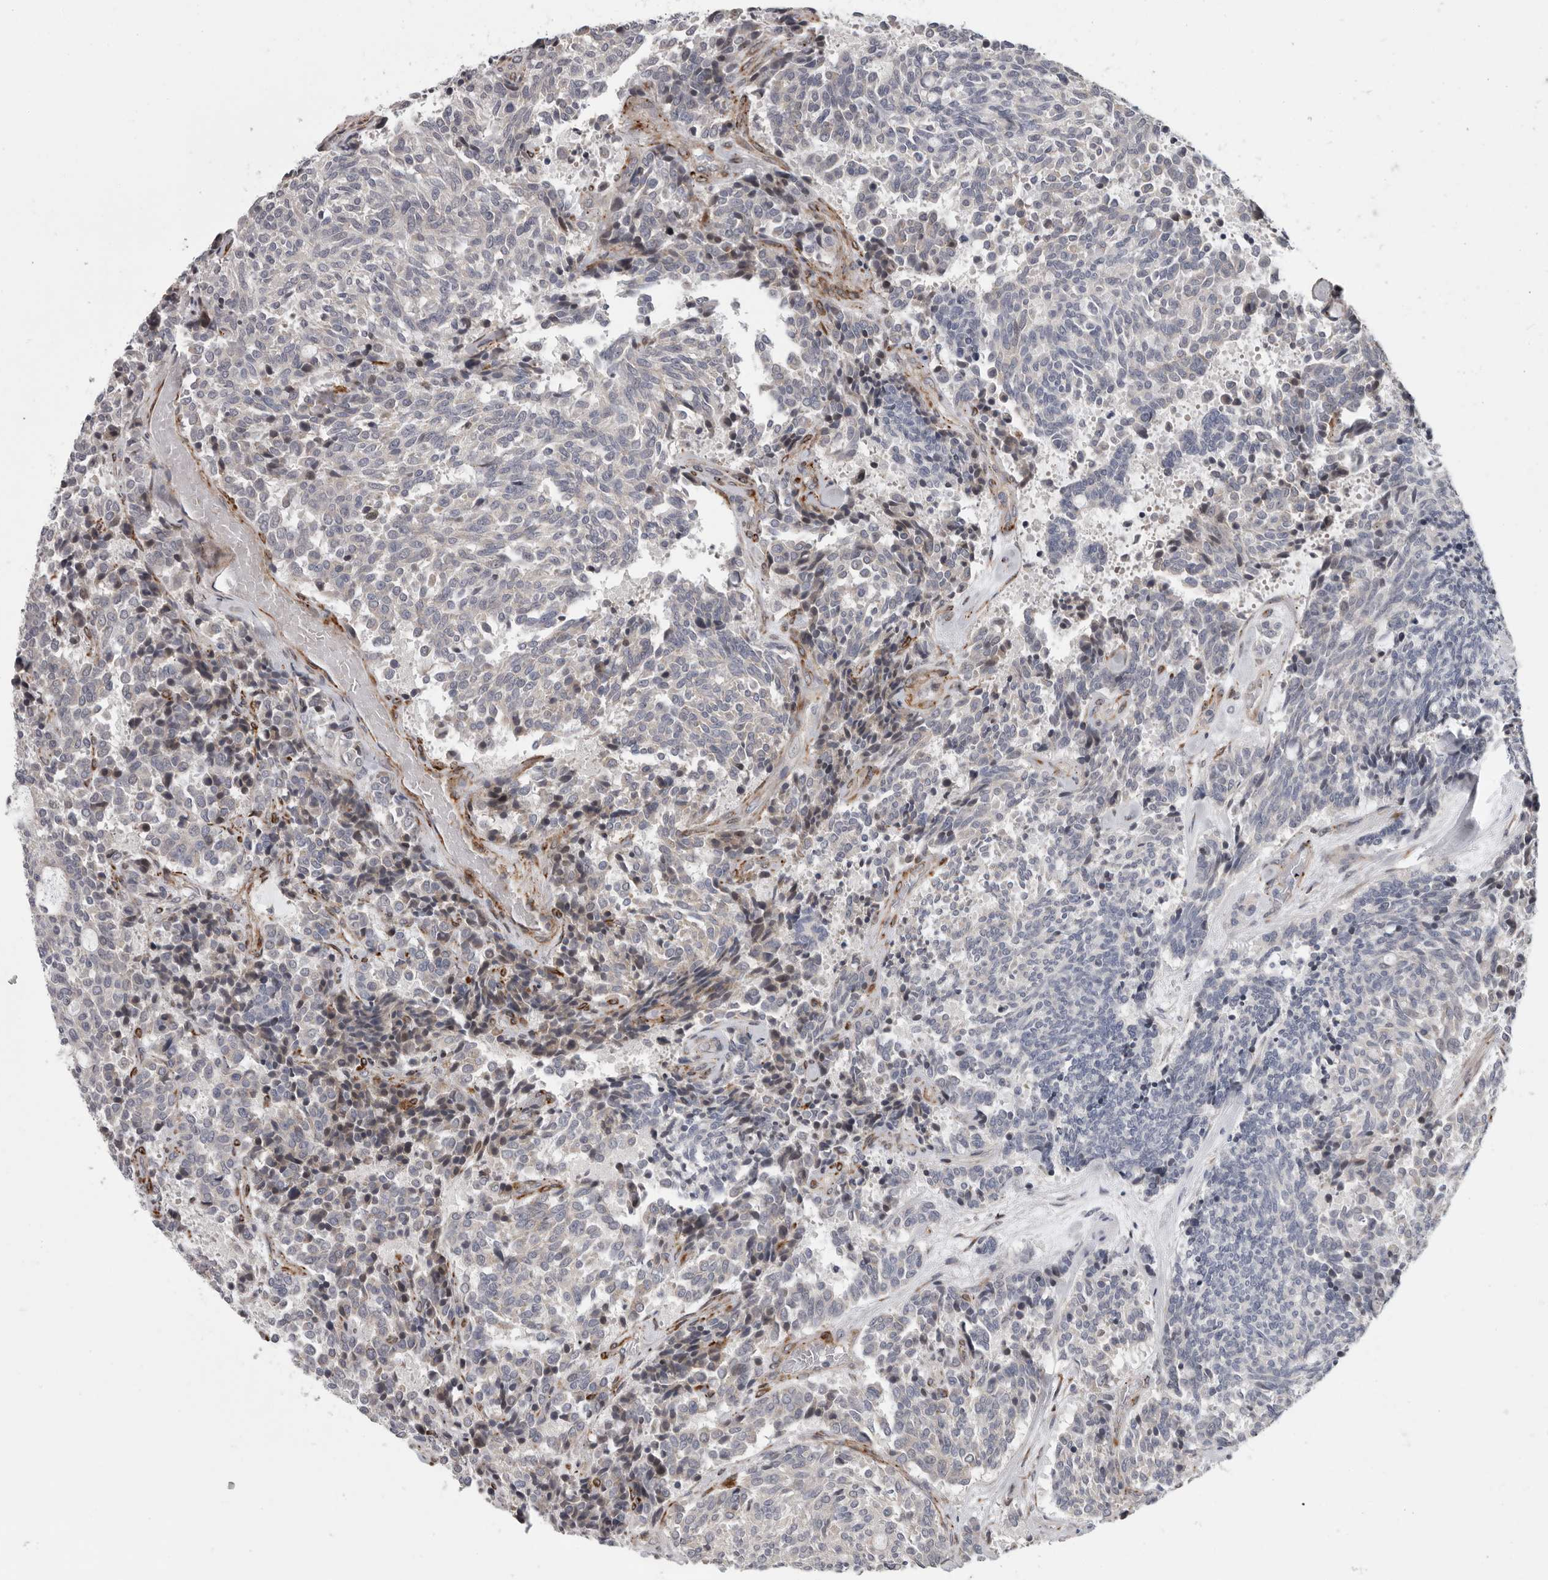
{"staining": {"intensity": "negative", "quantity": "none", "location": "none"}, "tissue": "carcinoid", "cell_type": "Tumor cells", "image_type": "cancer", "snomed": [{"axis": "morphology", "description": "Carcinoid, malignant, NOS"}, {"axis": "topography", "description": "Pancreas"}], "caption": "Photomicrograph shows no significant protein expression in tumor cells of malignant carcinoid.", "gene": "ATXN3L", "patient": {"sex": "female", "age": 54}}